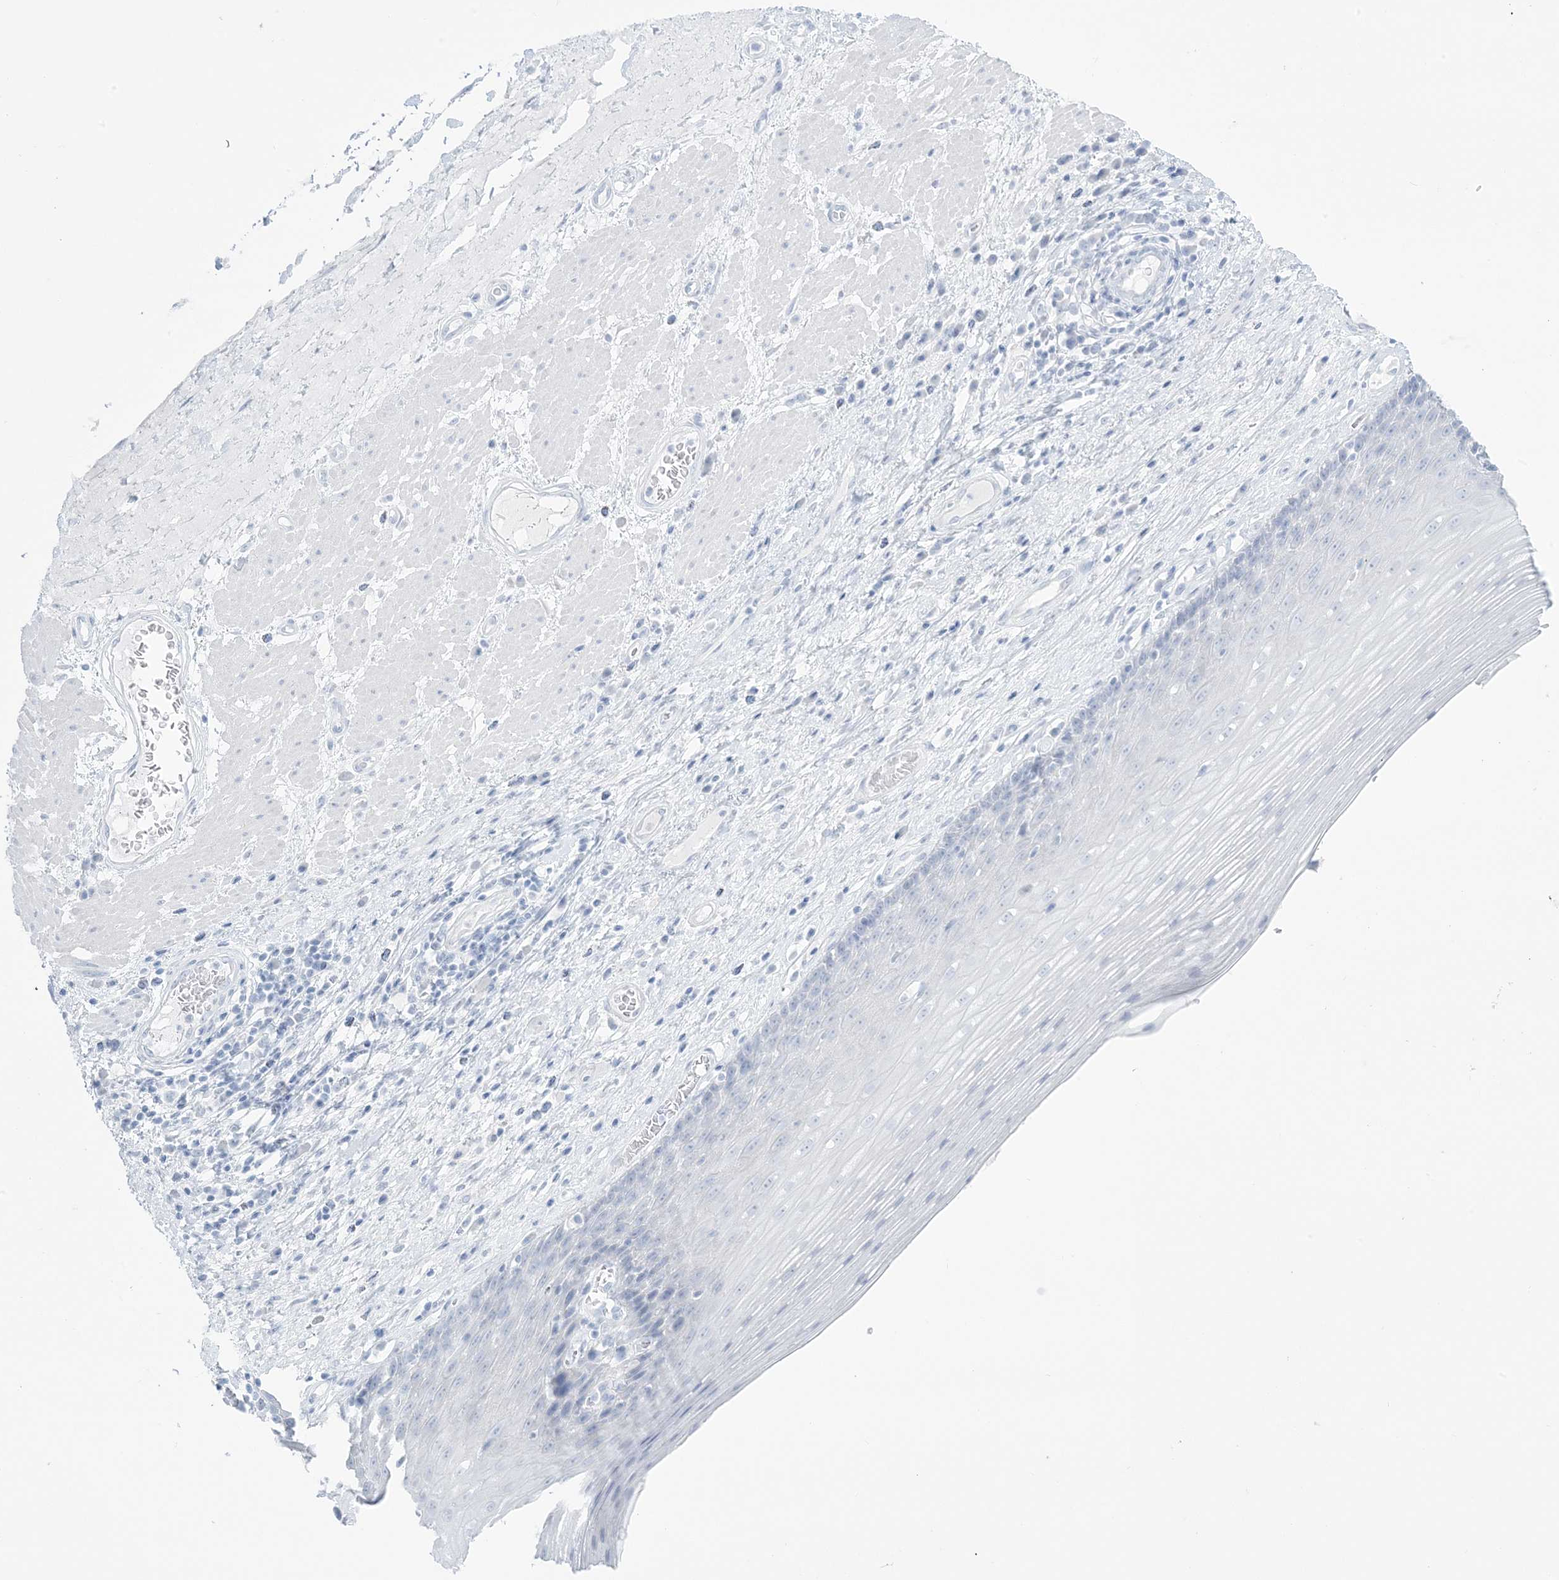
{"staining": {"intensity": "negative", "quantity": "none", "location": "none"}, "tissue": "esophagus", "cell_type": "Squamous epithelial cells", "image_type": "normal", "snomed": [{"axis": "morphology", "description": "Normal tissue, NOS"}, {"axis": "topography", "description": "Esophagus"}], "caption": "Photomicrograph shows no significant protein expression in squamous epithelial cells of normal esophagus.", "gene": "AGXT", "patient": {"sex": "male", "age": 62}}